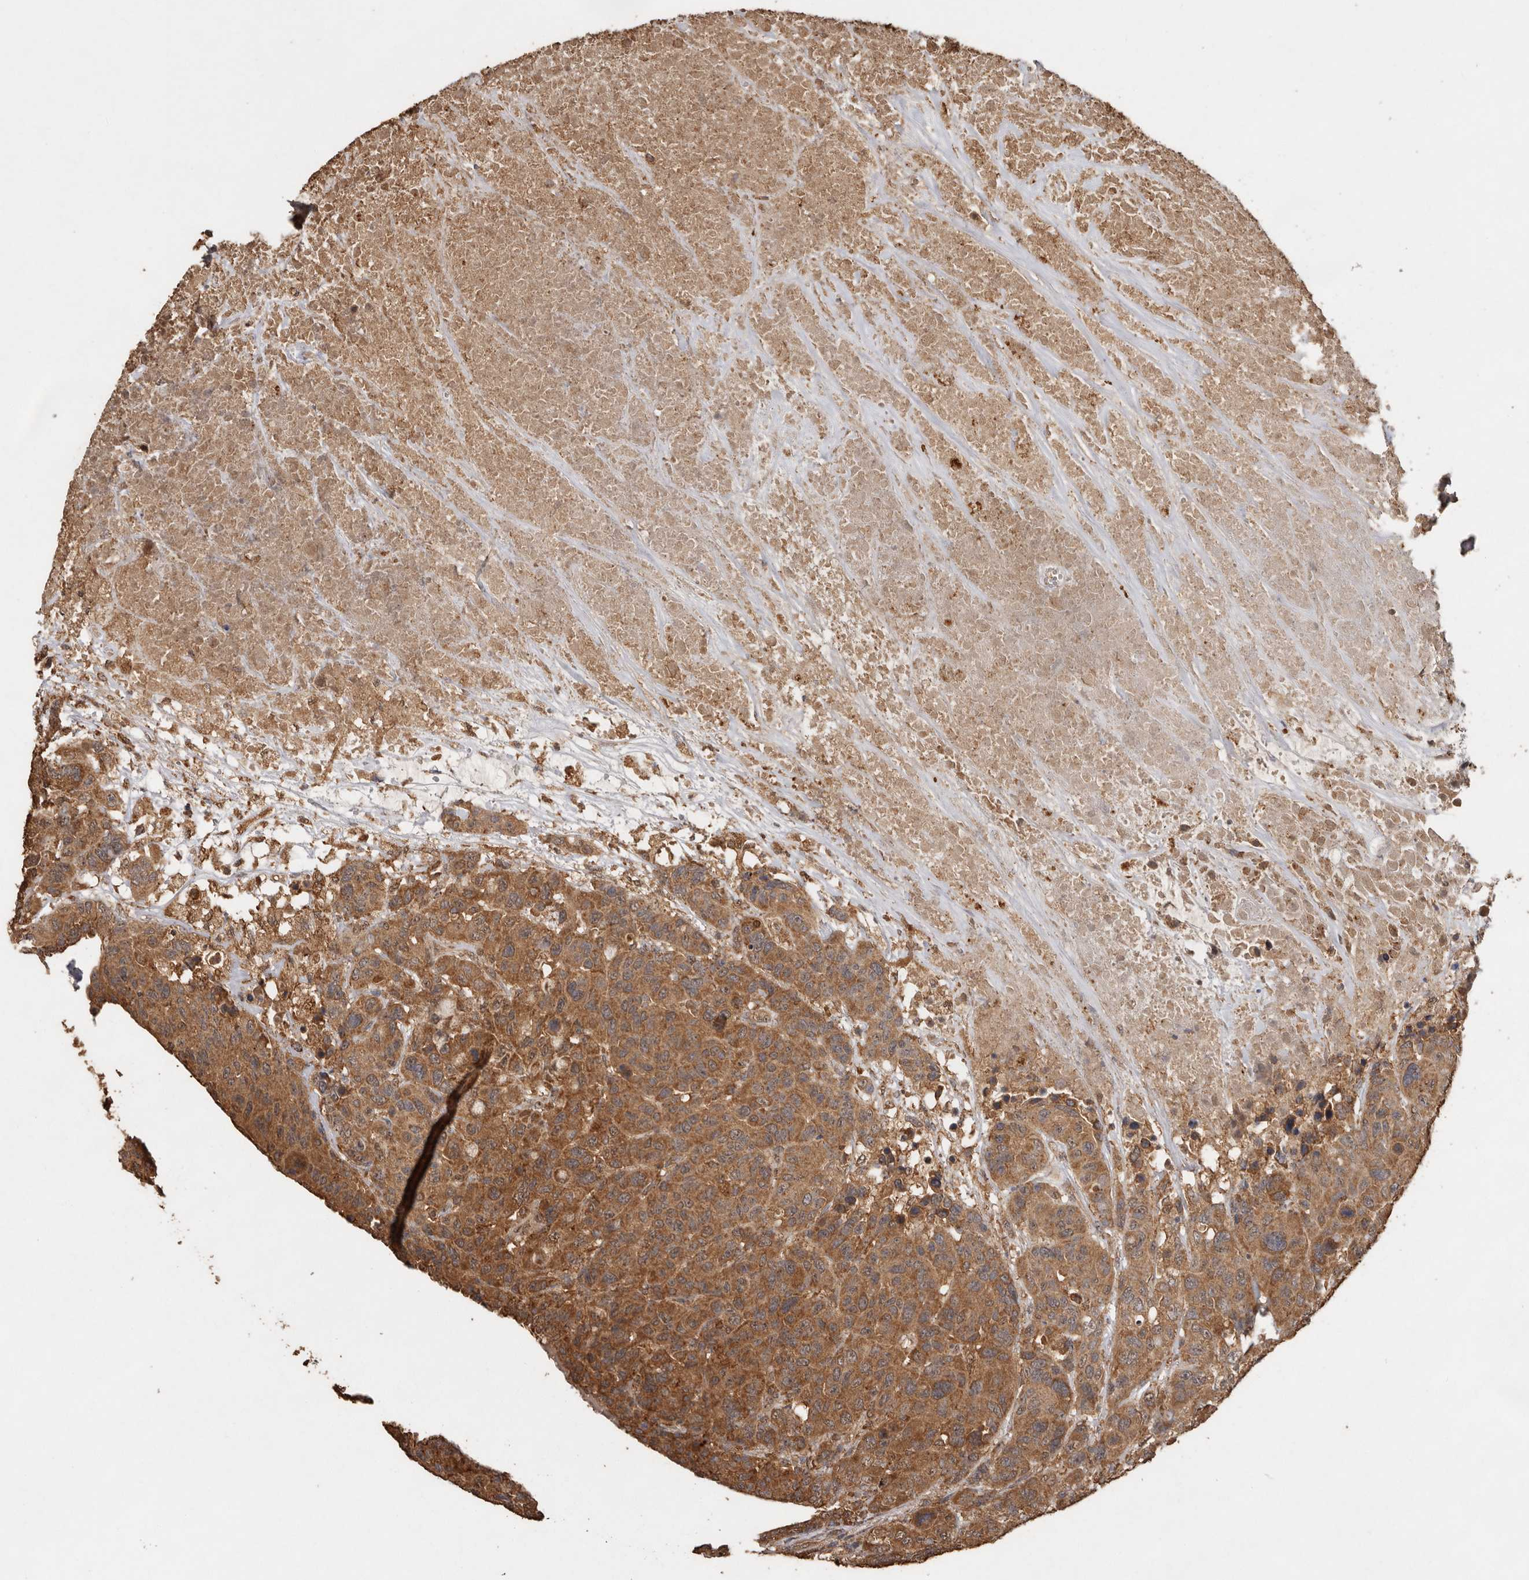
{"staining": {"intensity": "moderate", "quantity": ">75%", "location": "cytoplasmic/membranous,nuclear"}, "tissue": "breast cancer", "cell_type": "Tumor cells", "image_type": "cancer", "snomed": [{"axis": "morphology", "description": "Duct carcinoma"}, {"axis": "topography", "description": "Breast"}], "caption": "Breast cancer stained with immunohistochemistry demonstrates moderate cytoplasmic/membranous and nuclear staining in about >75% of tumor cells.", "gene": "RWDD1", "patient": {"sex": "female", "age": 37}}